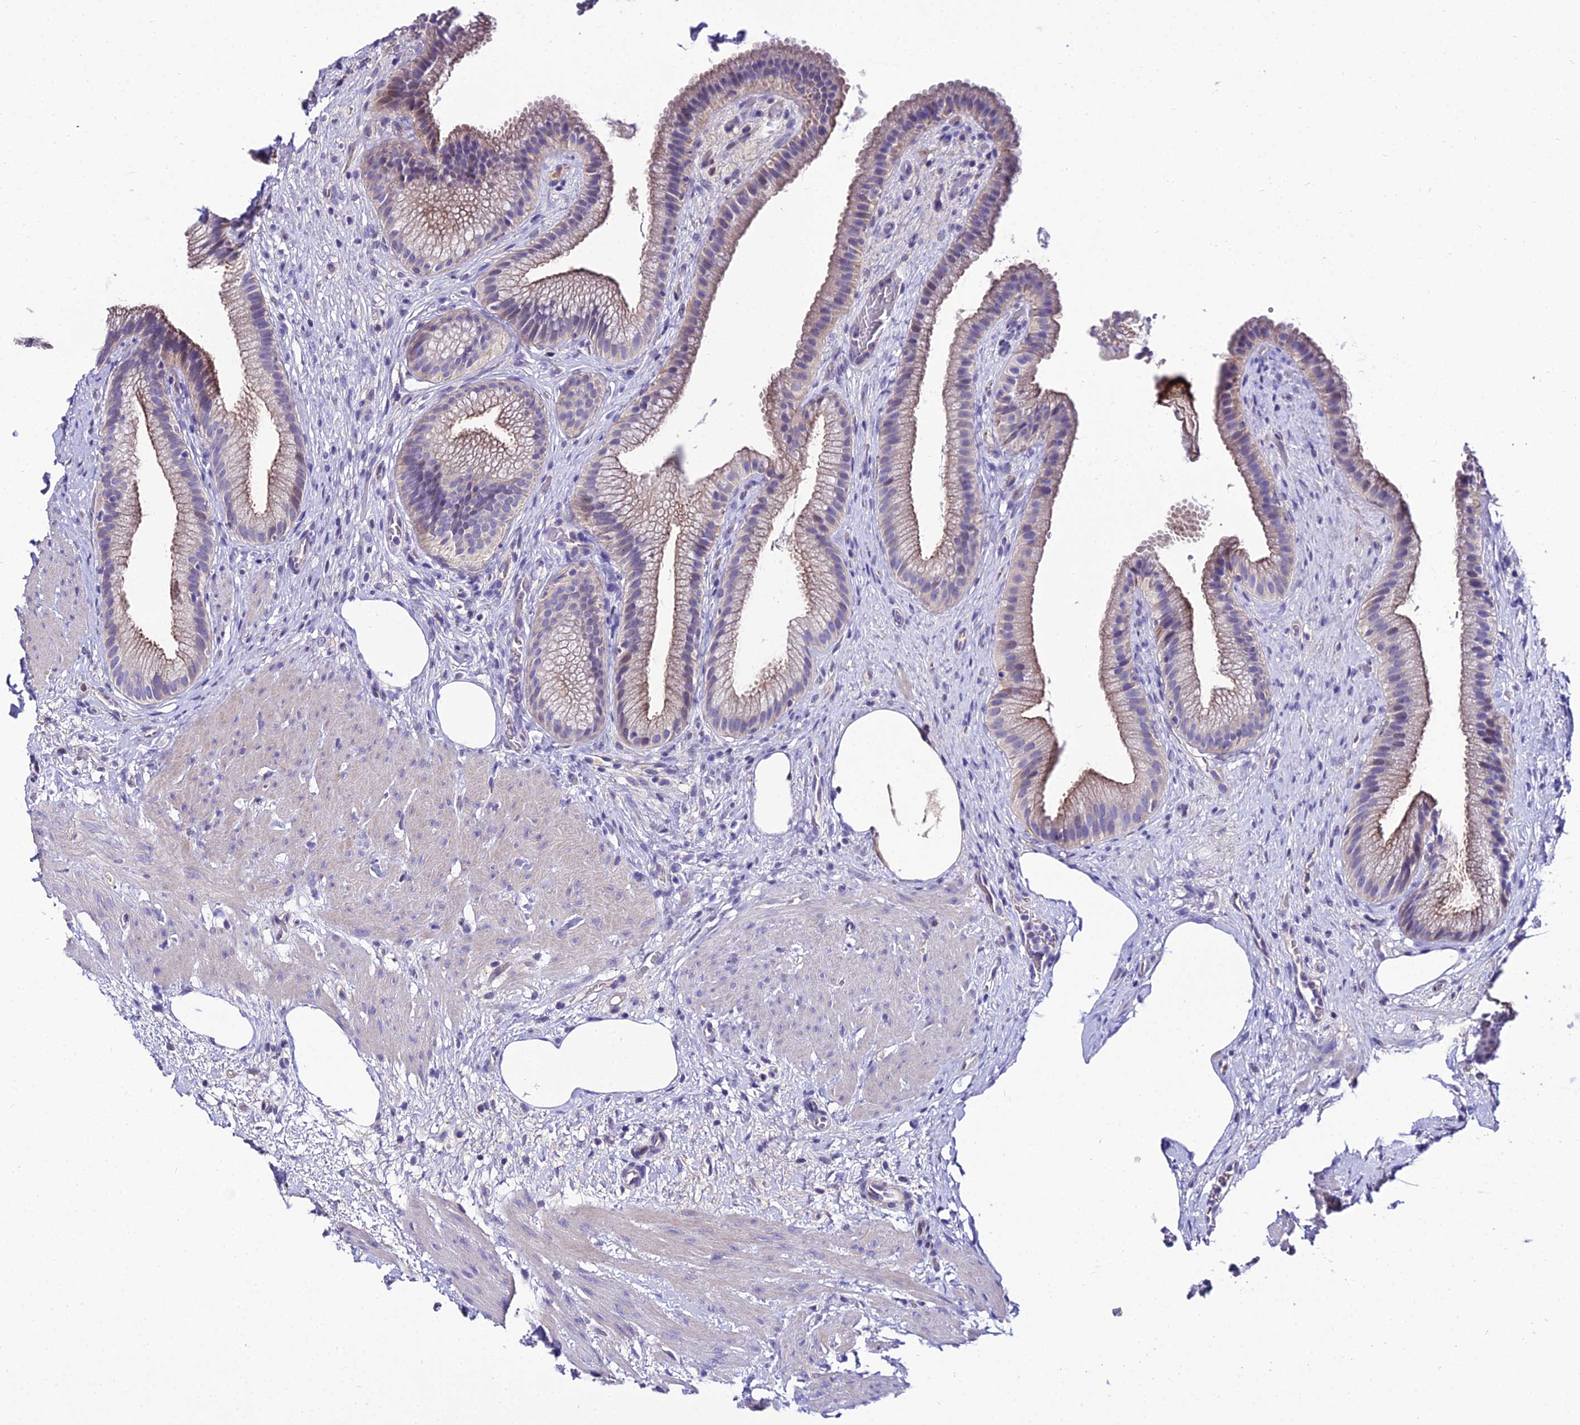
{"staining": {"intensity": "weak", "quantity": "25%-75%", "location": "cytoplasmic/membranous"}, "tissue": "gallbladder", "cell_type": "Glandular cells", "image_type": "normal", "snomed": [{"axis": "morphology", "description": "Normal tissue, NOS"}, {"axis": "morphology", "description": "Inflammation, NOS"}, {"axis": "topography", "description": "Gallbladder"}], "caption": "Immunohistochemistry (IHC) (DAB (3,3'-diaminobenzidine)) staining of unremarkable human gallbladder shows weak cytoplasmic/membranous protein staining in approximately 25%-75% of glandular cells.", "gene": "SHQ1", "patient": {"sex": "male", "age": 51}}